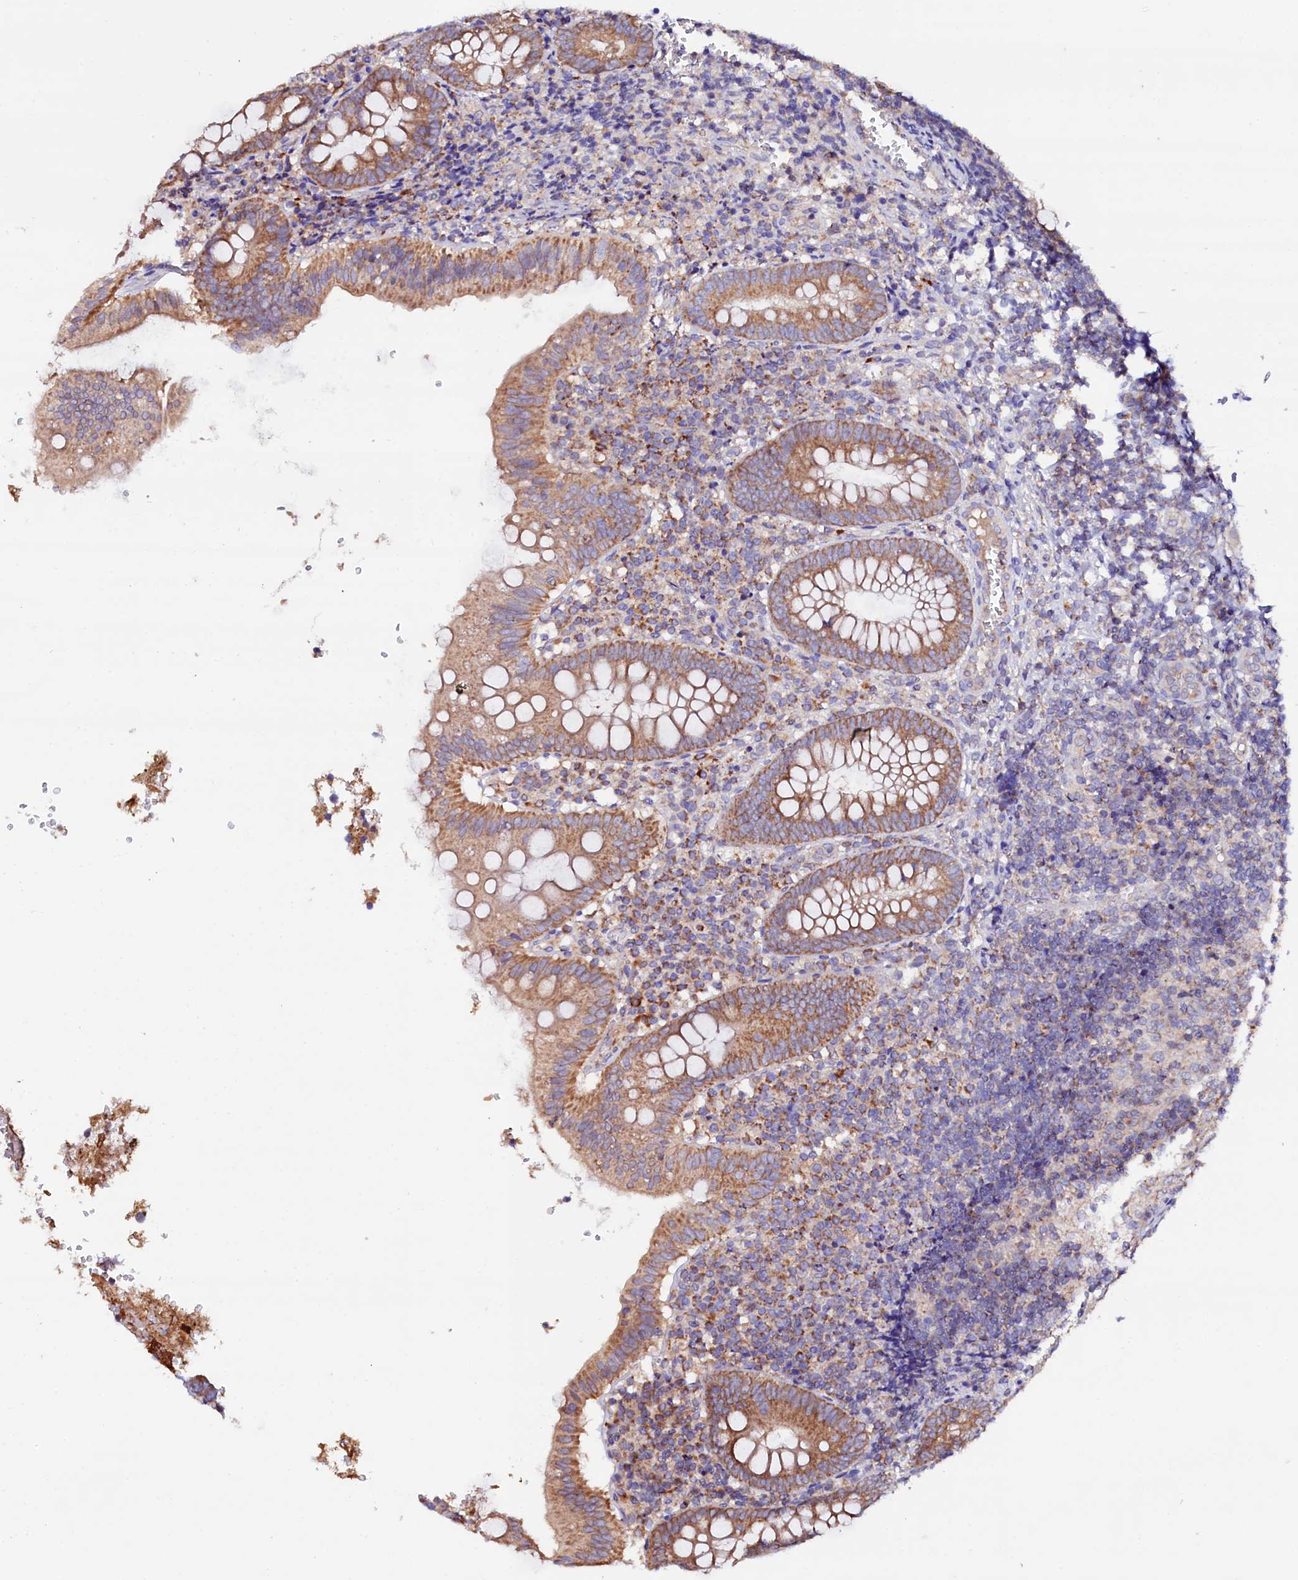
{"staining": {"intensity": "moderate", "quantity": ">75%", "location": "cytoplasmic/membranous"}, "tissue": "appendix", "cell_type": "Glandular cells", "image_type": "normal", "snomed": [{"axis": "morphology", "description": "Normal tissue, NOS"}, {"axis": "topography", "description": "Appendix"}], "caption": "The photomicrograph displays staining of normal appendix, revealing moderate cytoplasmic/membranous protein expression (brown color) within glandular cells. The protein is stained brown, and the nuclei are stained in blue (DAB IHC with brightfield microscopy, high magnification).", "gene": "ST3GAL1", "patient": {"sex": "male", "age": 8}}